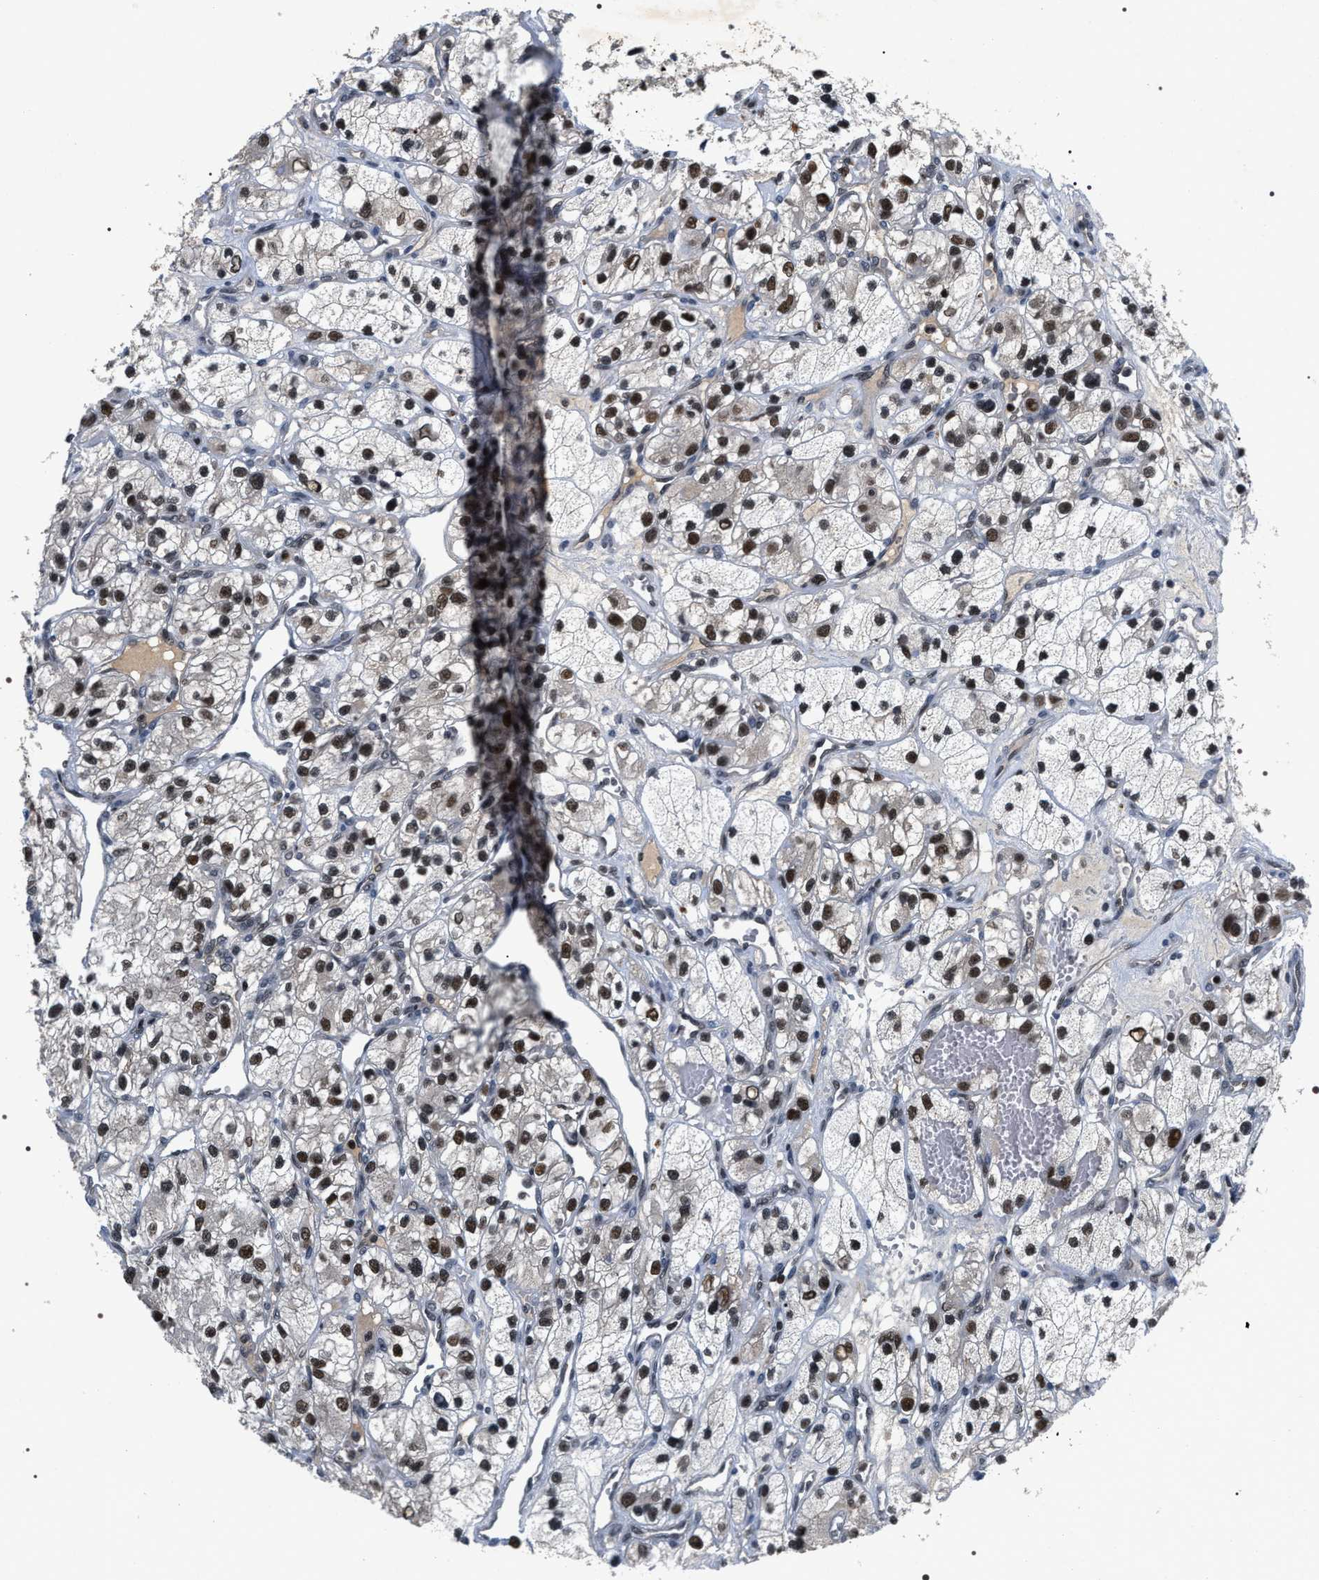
{"staining": {"intensity": "strong", "quantity": ">75%", "location": "nuclear"}, "tissue": "renal cancer", "cell_type": "Tumor cells", "image_type": "cancer", "snomed": [{"axis": "morphology", "description": "Adenocarcinoma, NOS"}, {"axis": "topography", "description": "Kidney"}], "caption": "This is a photomicrograph of immunohistochemistry staining of renal cancer (adenocarcinoma), which shows strong expression in the nuclear of tumor cells.", "gene": "C7orf25", "patient": {"sex": "female", "age": 57}}